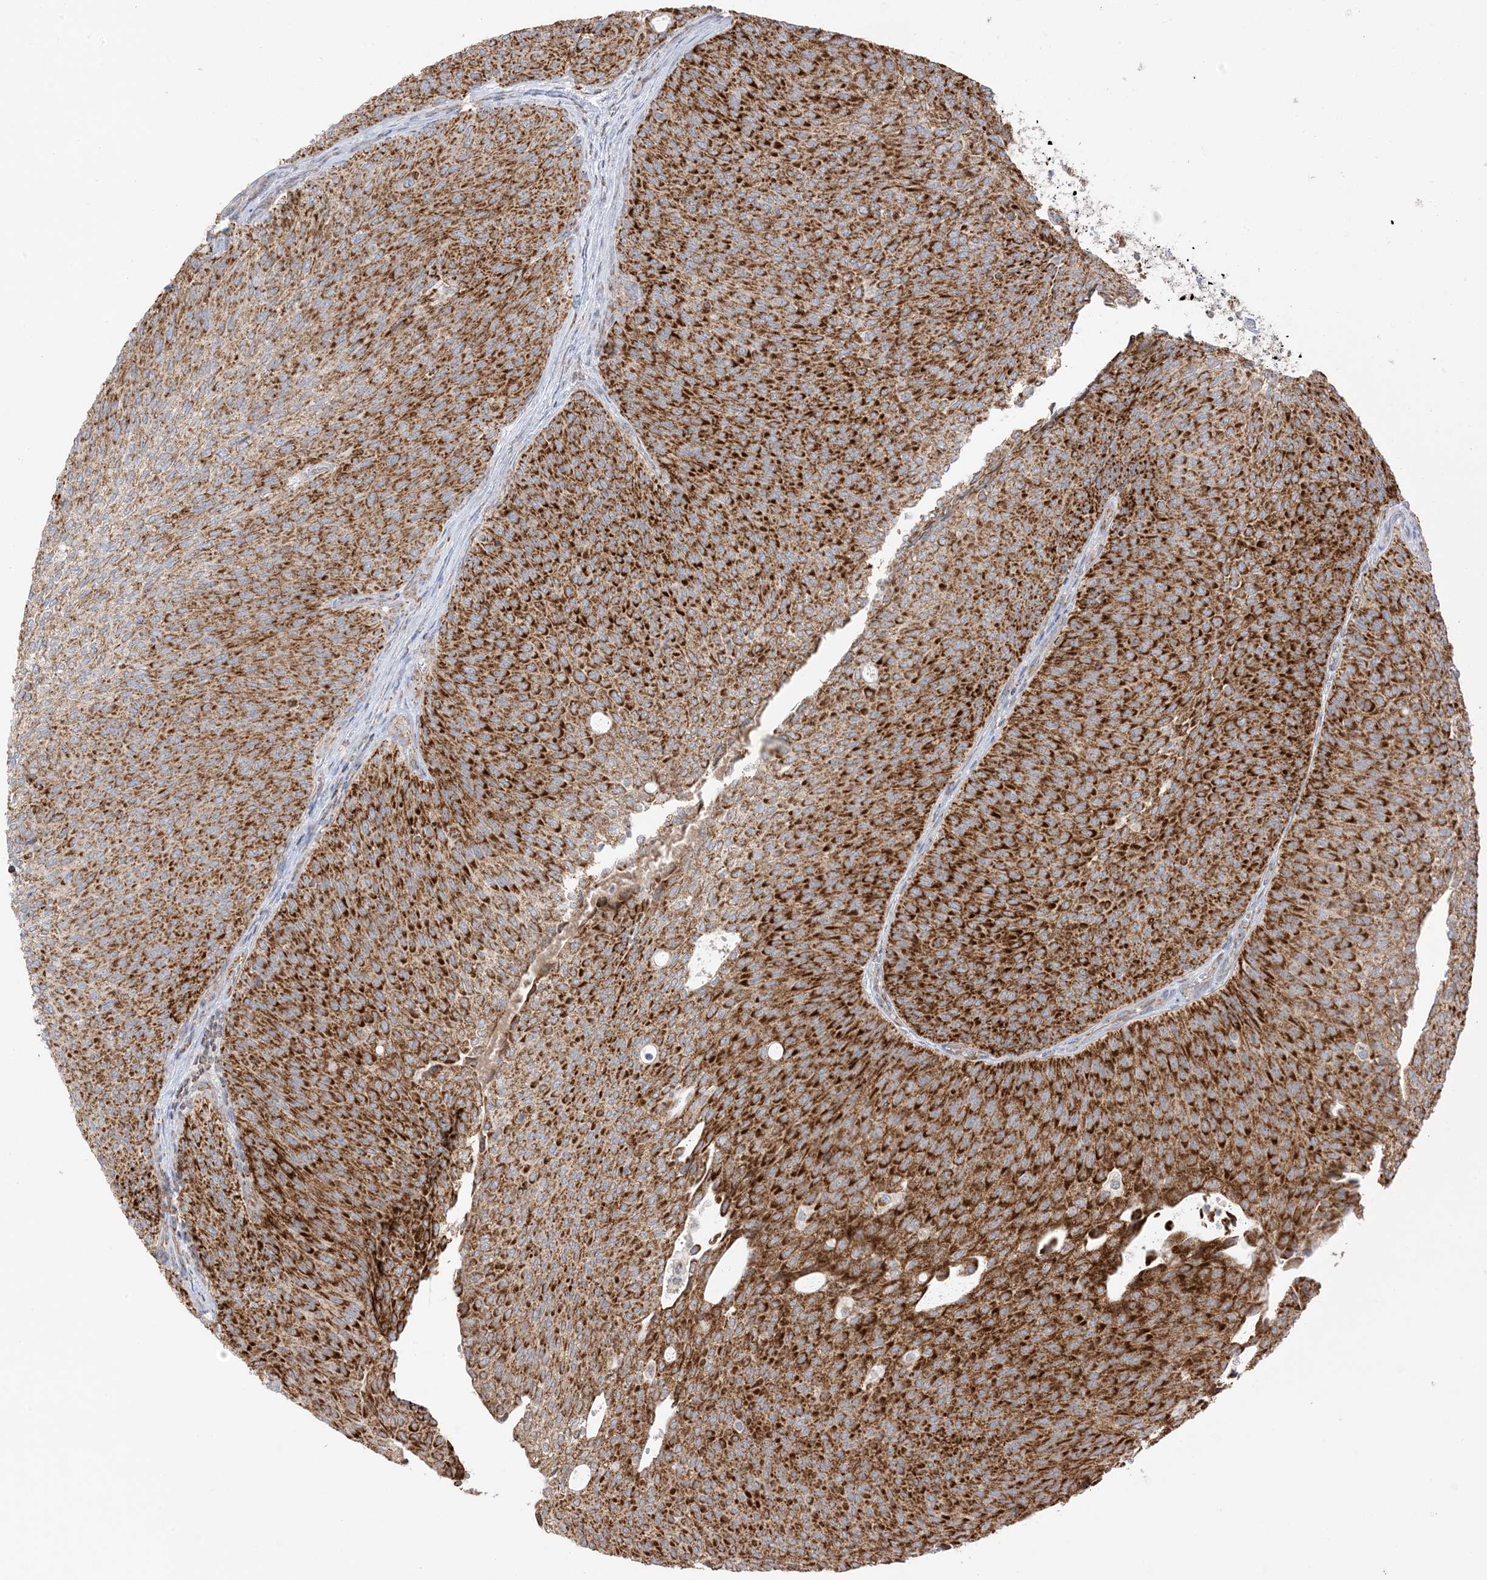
{"staining": {"intensity": "strong", "quantity": ">75%", "location": "cytoplasmic/membranous"}, "tissue": "urothelial cancer", "cell_type": "Tumor cells", "image_type": "cancer", "snomed": [{"axis": "morphology", "description": "Urothelial carcinoma, Low grade"}, {"axis": "topography", "description": "Urinary bladder"}], "caption": "An image showing strong cytoplasmic/membranous expression in about >75% of tumor cells in urothelial cancer, as visualized by brown immunohistochemical staining.", "gene": "SLC25A12", "patient": {"sex": "female", "age": 79}}